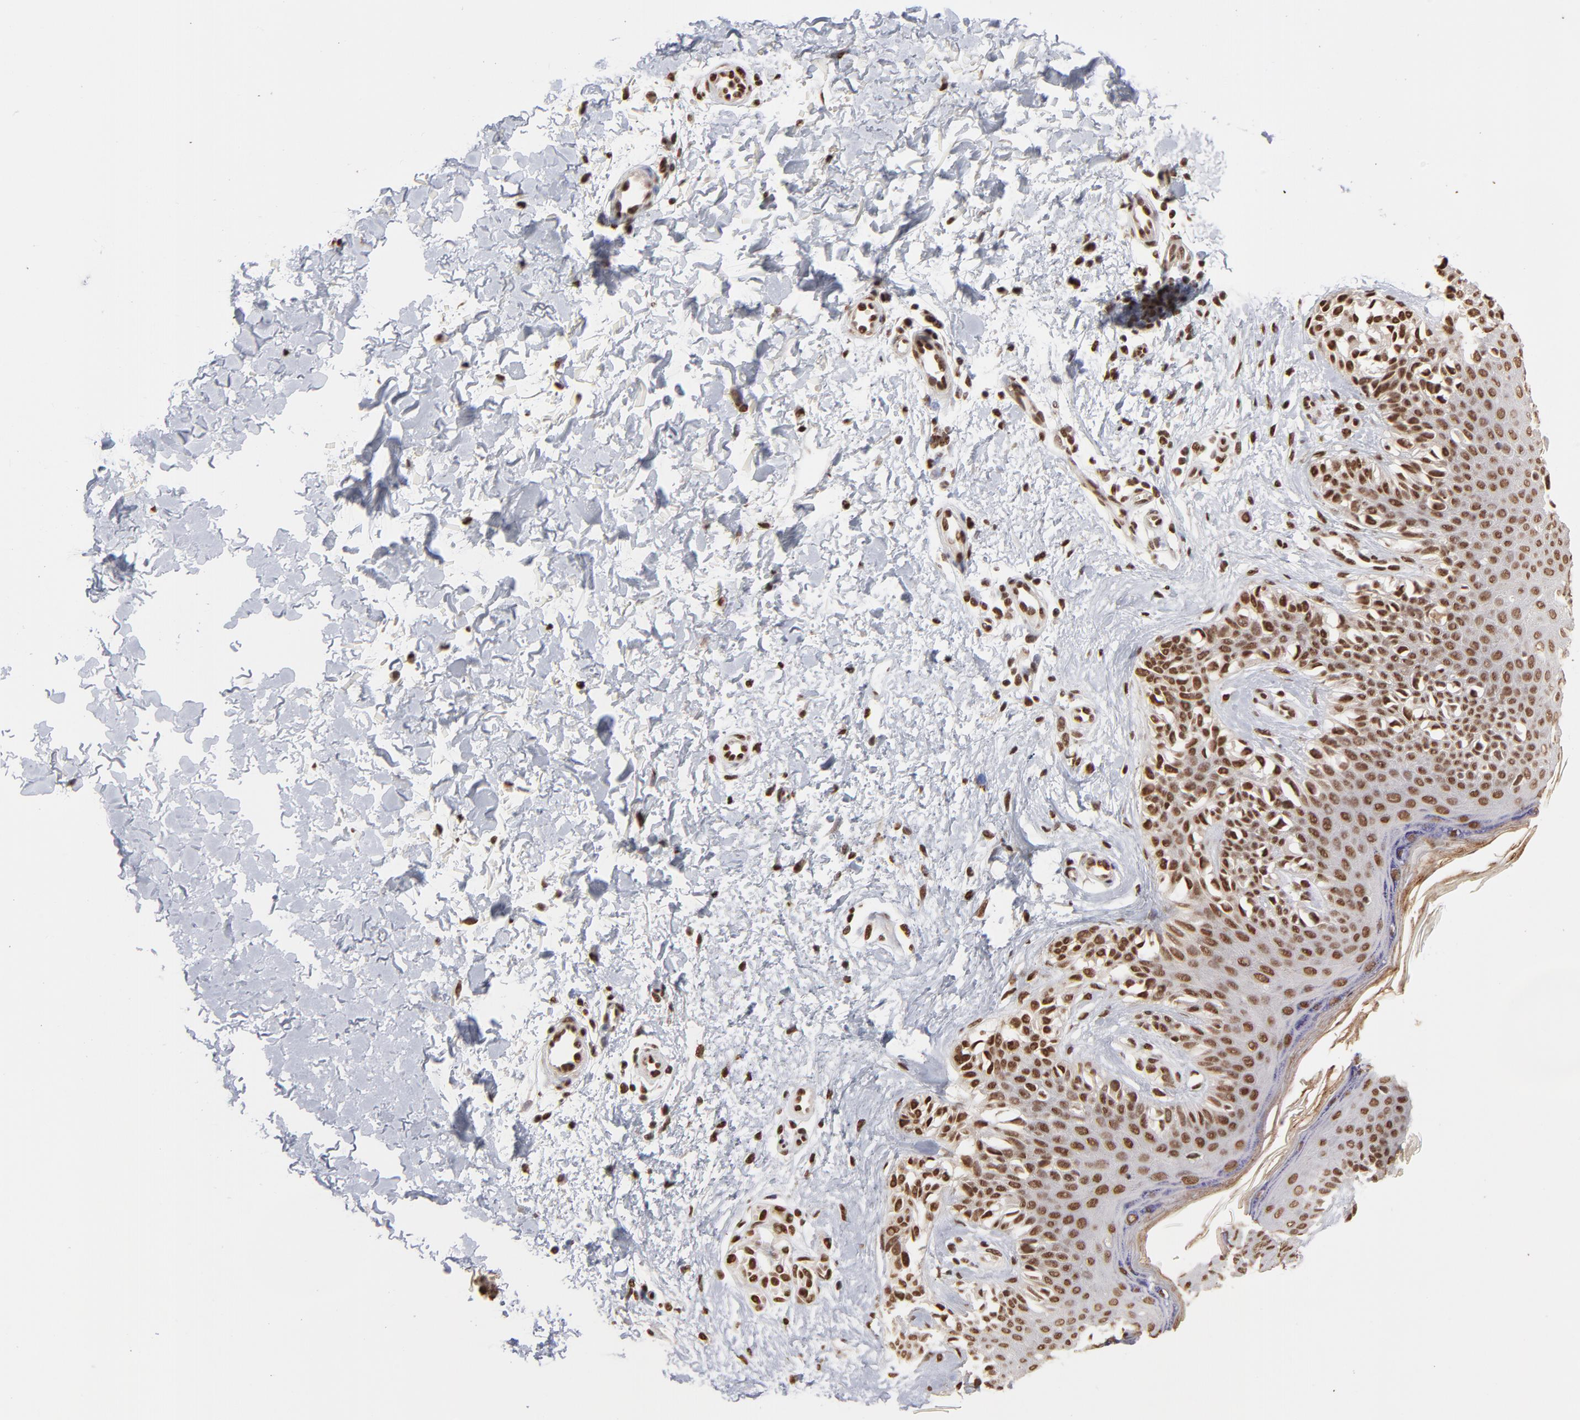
{"staining": {"intensity": "strong", "quantity": ">75%", "location": "cytoplasmic/membranous,nuclear"}, "tissue": "melanoma", "cell_type": "Tumor cells", "image_type": "cancer", "snomed": [{"axis": "morphology", "description": "Normal tissue, NOS"}, {"axis": "morphology", "description": "Malignant melanoma, NOS"}, {"axis": "topography", "description": "Skin"}], "caption": "The histopathology image displays a brown stain indicating the presence of a protein in the cytoplasmic/membranous and nuclear of tumor cells in melanoma.", "gene": "ZNF3", "patient": {"sex": "male", "age": 83}}